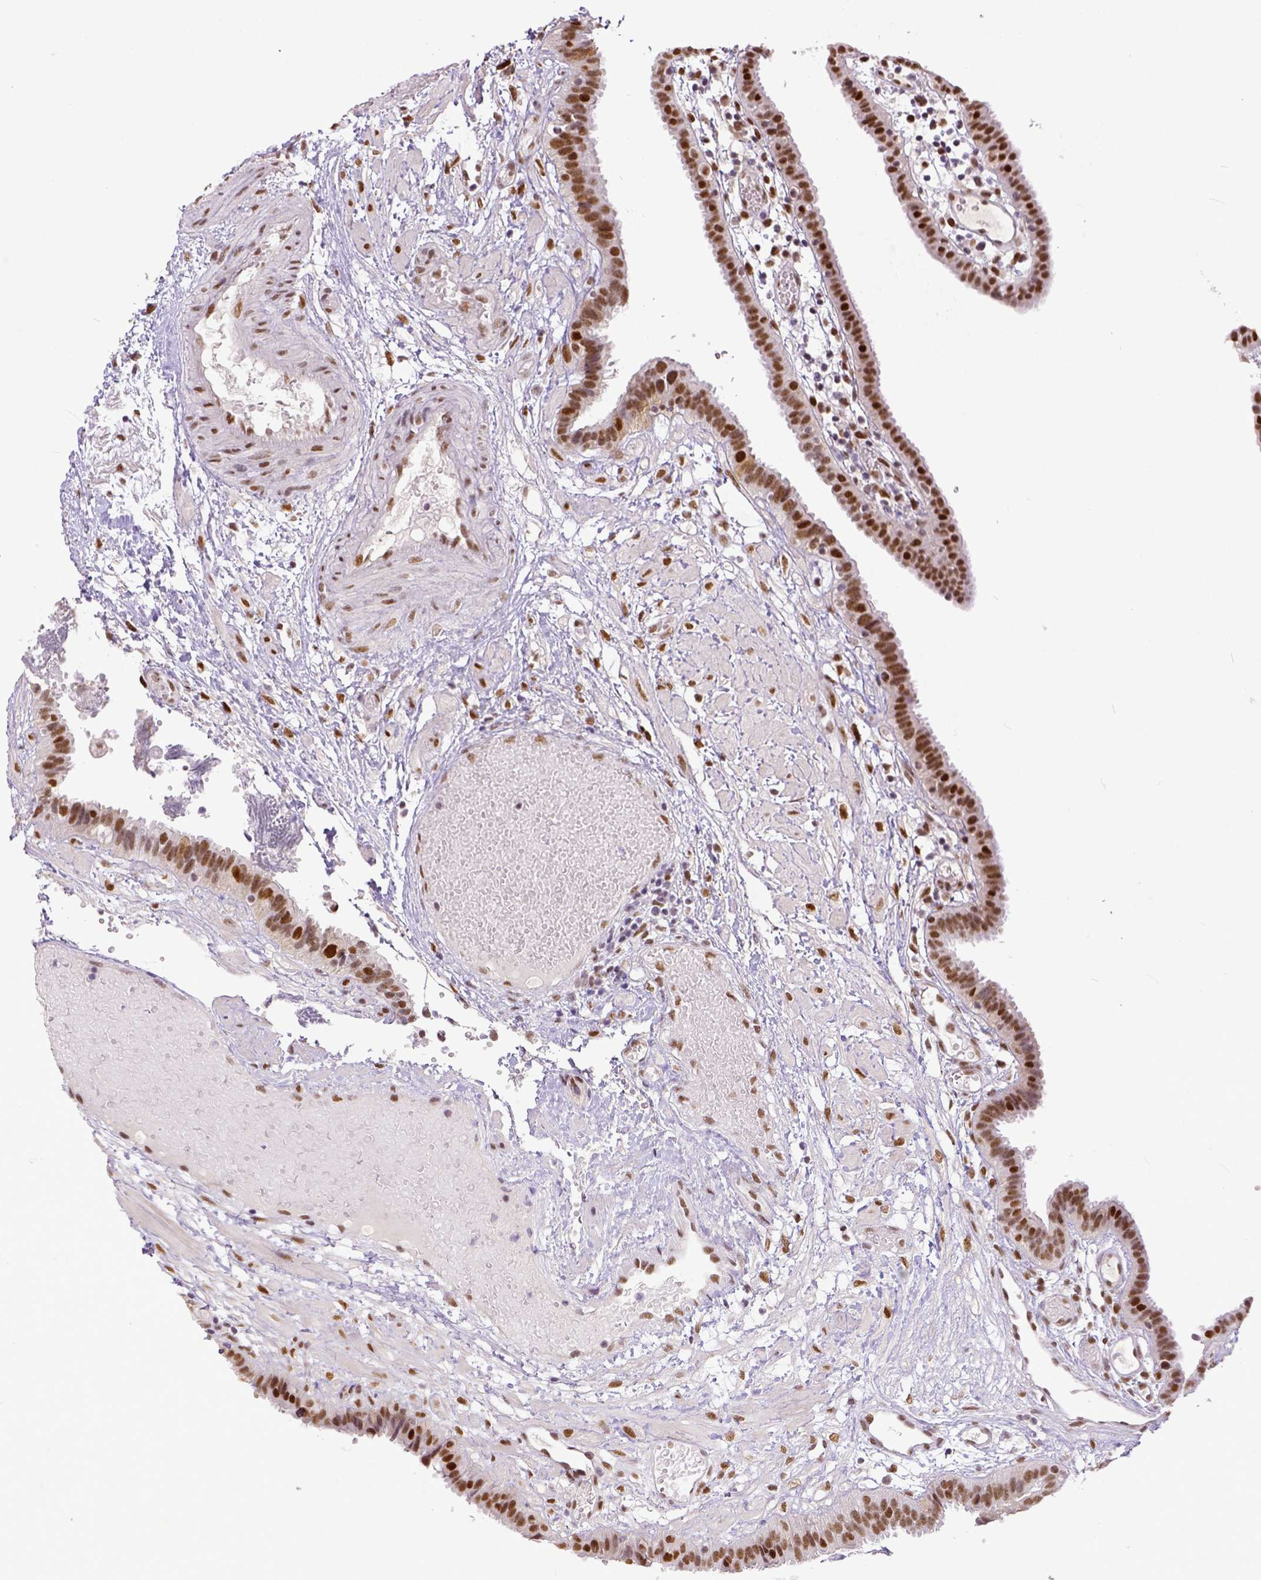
{"staining": {"intensity": "moderate", "quantity": ">75%", "location": "nuclear"}, "tissue": "fallopian tube", "cell_type": "Glandular cells", "image_type": "normal", "snomed": [{"axis": "morphology", "description": "Normal tissue, NOS"}, {"axis": "topography", "description": "Fallopian tube"}], "caption": "Human fallopian tube stained for a protein (brown) exhibits moderate nuclear positive expression in approximately >75% of glandular cells.", "gene": "ERCC1", "patient": {"sex": "female", "age": 37}}